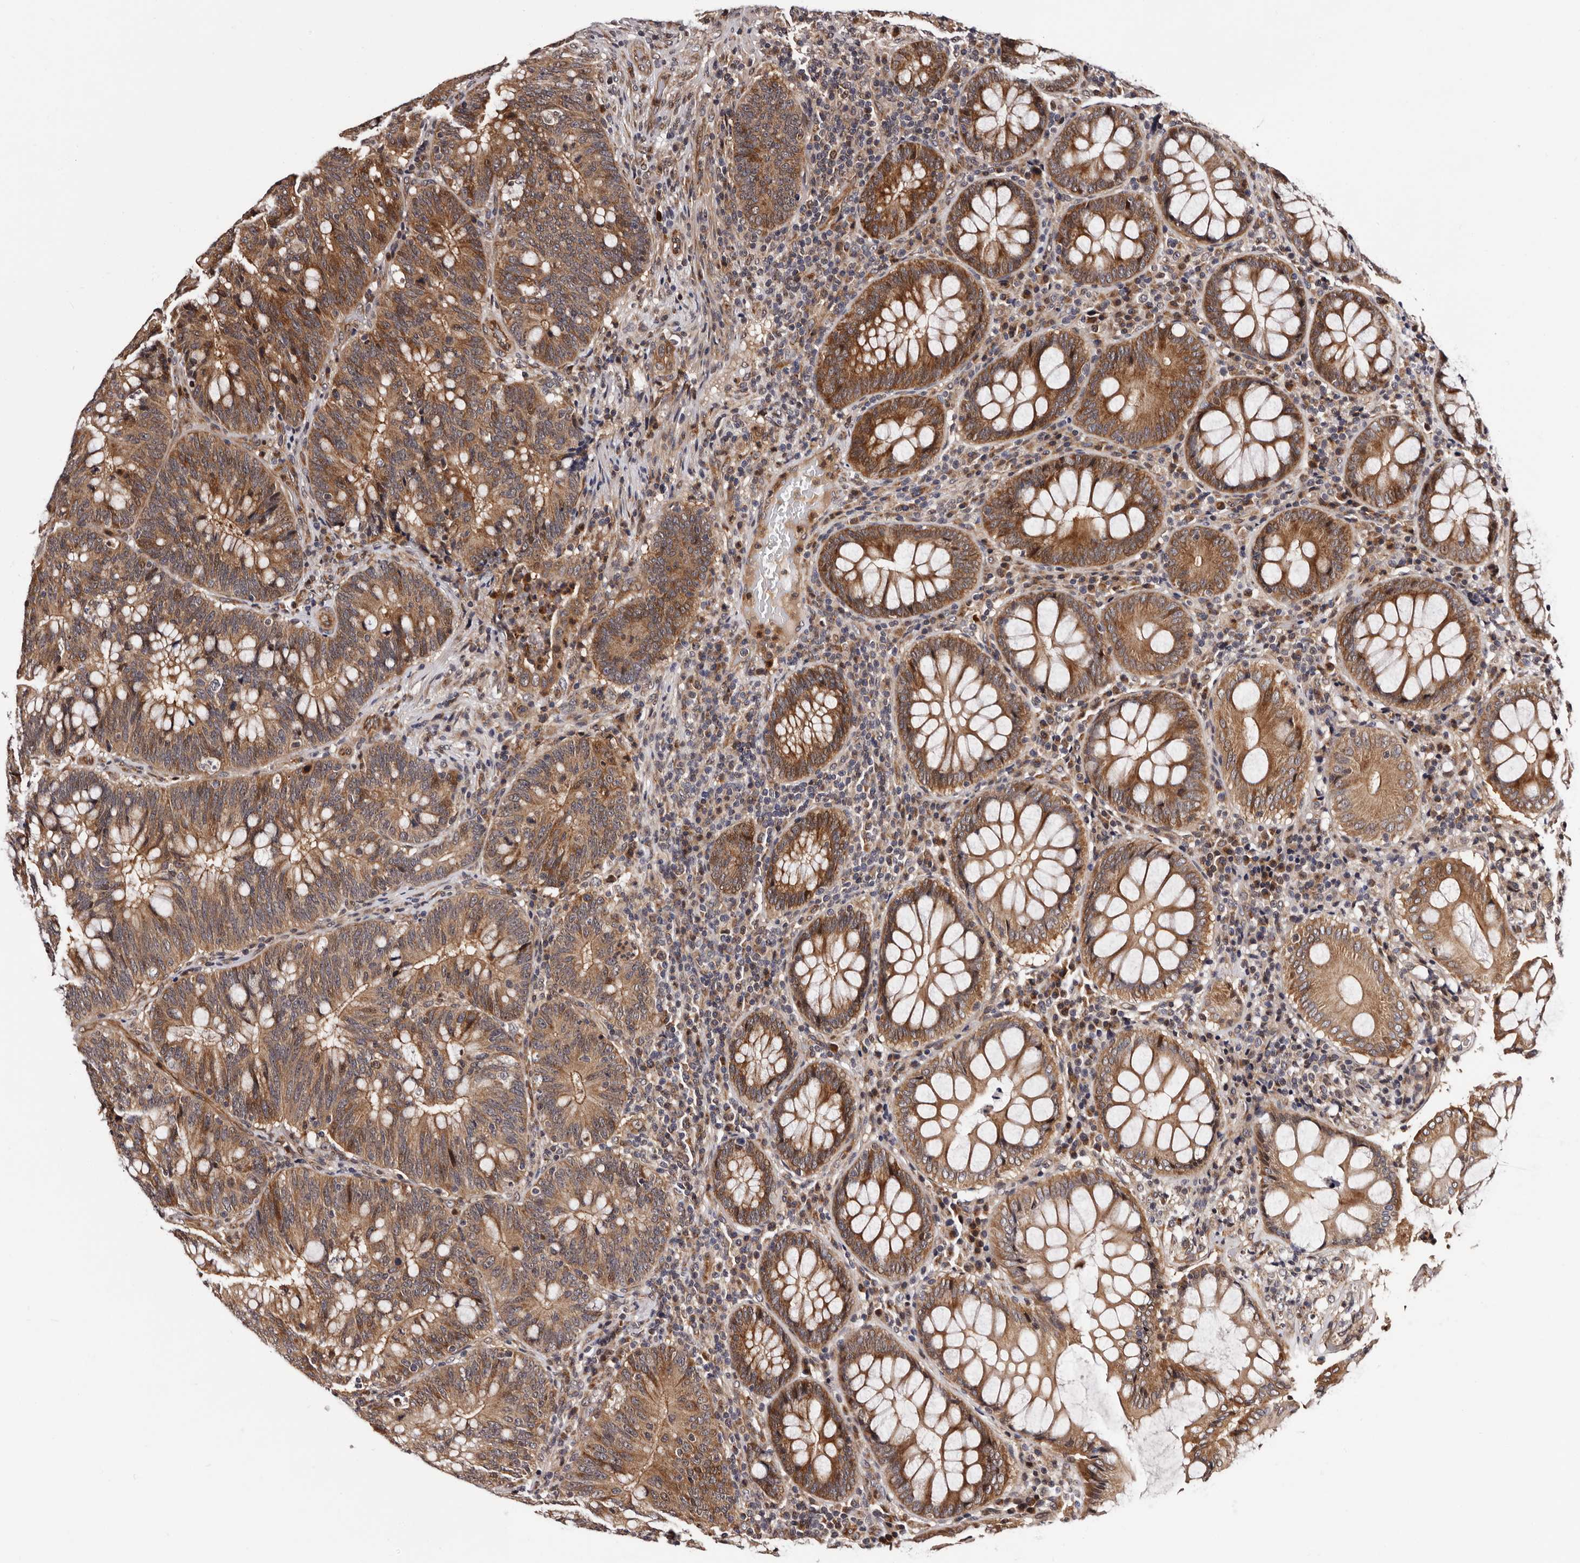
{"staining": {"intensity": "moderate", "quantity": ">75%", "location": "cytoplasmic/membranous"}, "tissue": "colorectal cancer", "cell_type": "Tumor cells", "image_type": "cancer", "snomed": [{"axis": "morphology", "description": "Adenocarcinoma, NOS"}, {"axis": "topography", "description": "Colon"}], "caption": "Approximately >75% of tumor cells in human colorectal cancer demonstrate moderate cytoplasmic/membranous protein expression as visualized by brown immunohistochemical staining.", "gene": "GLRX3", "patient": {"sex": "female", "age": 66}}